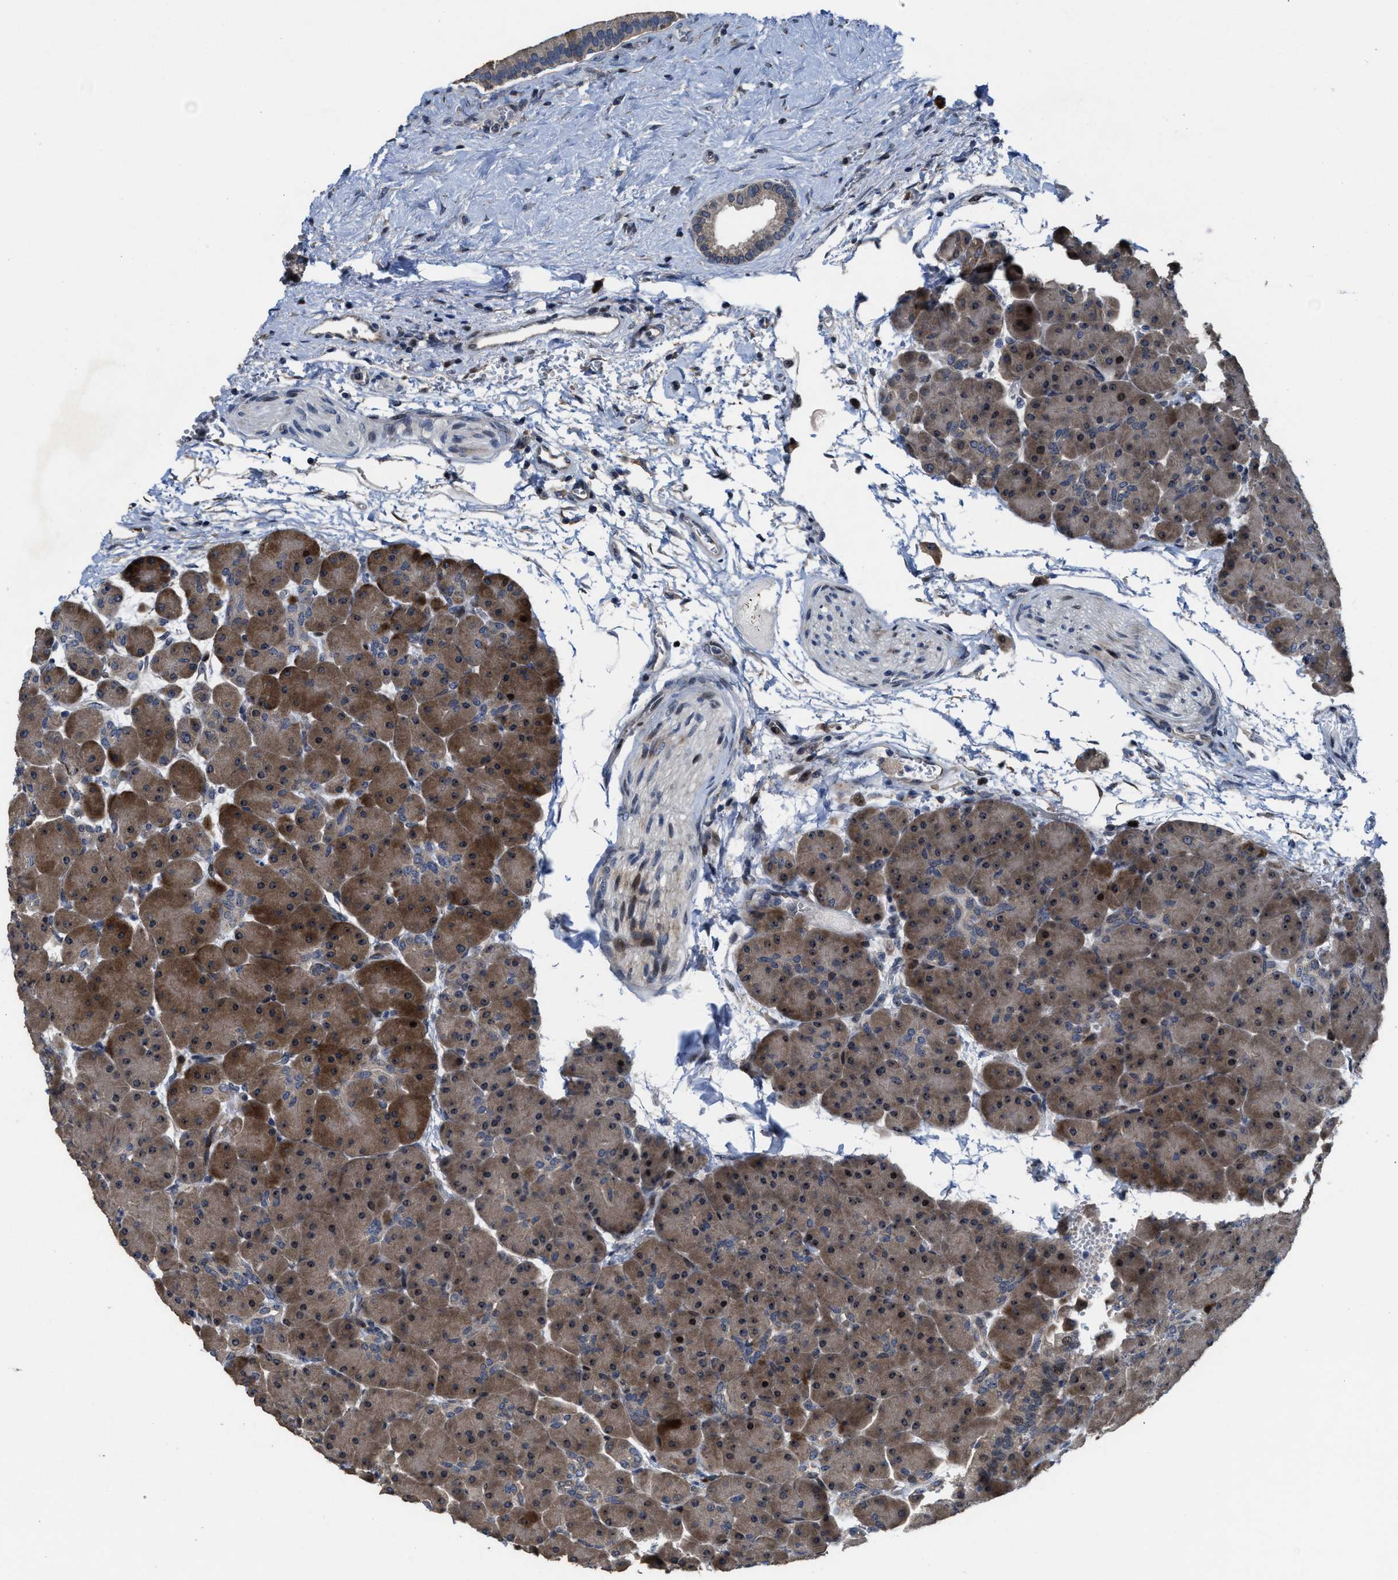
{"staining": {"intensity": "moderate", "quantity": "25%-75%", "location": "cytoplasmic/membranous,nuclear"}, "tissue": "pancreas", "cell_type": "Exocrine glandular cells", "image_type": "normal", "snomed": [{"axis": "morphology", "description": "Normal tissue, NOS"}, {"axis": "topography", "description": "Pancreas"}], "caption": "IHC of unremarkable pancreas exhibits medium levels of moderate cytoplasmic/membranous,nuclear expression in about 25%-75% of exocrine glandular cells.", "gene": "HAUS6", "patient": {"sex": "male", "age": 66}}